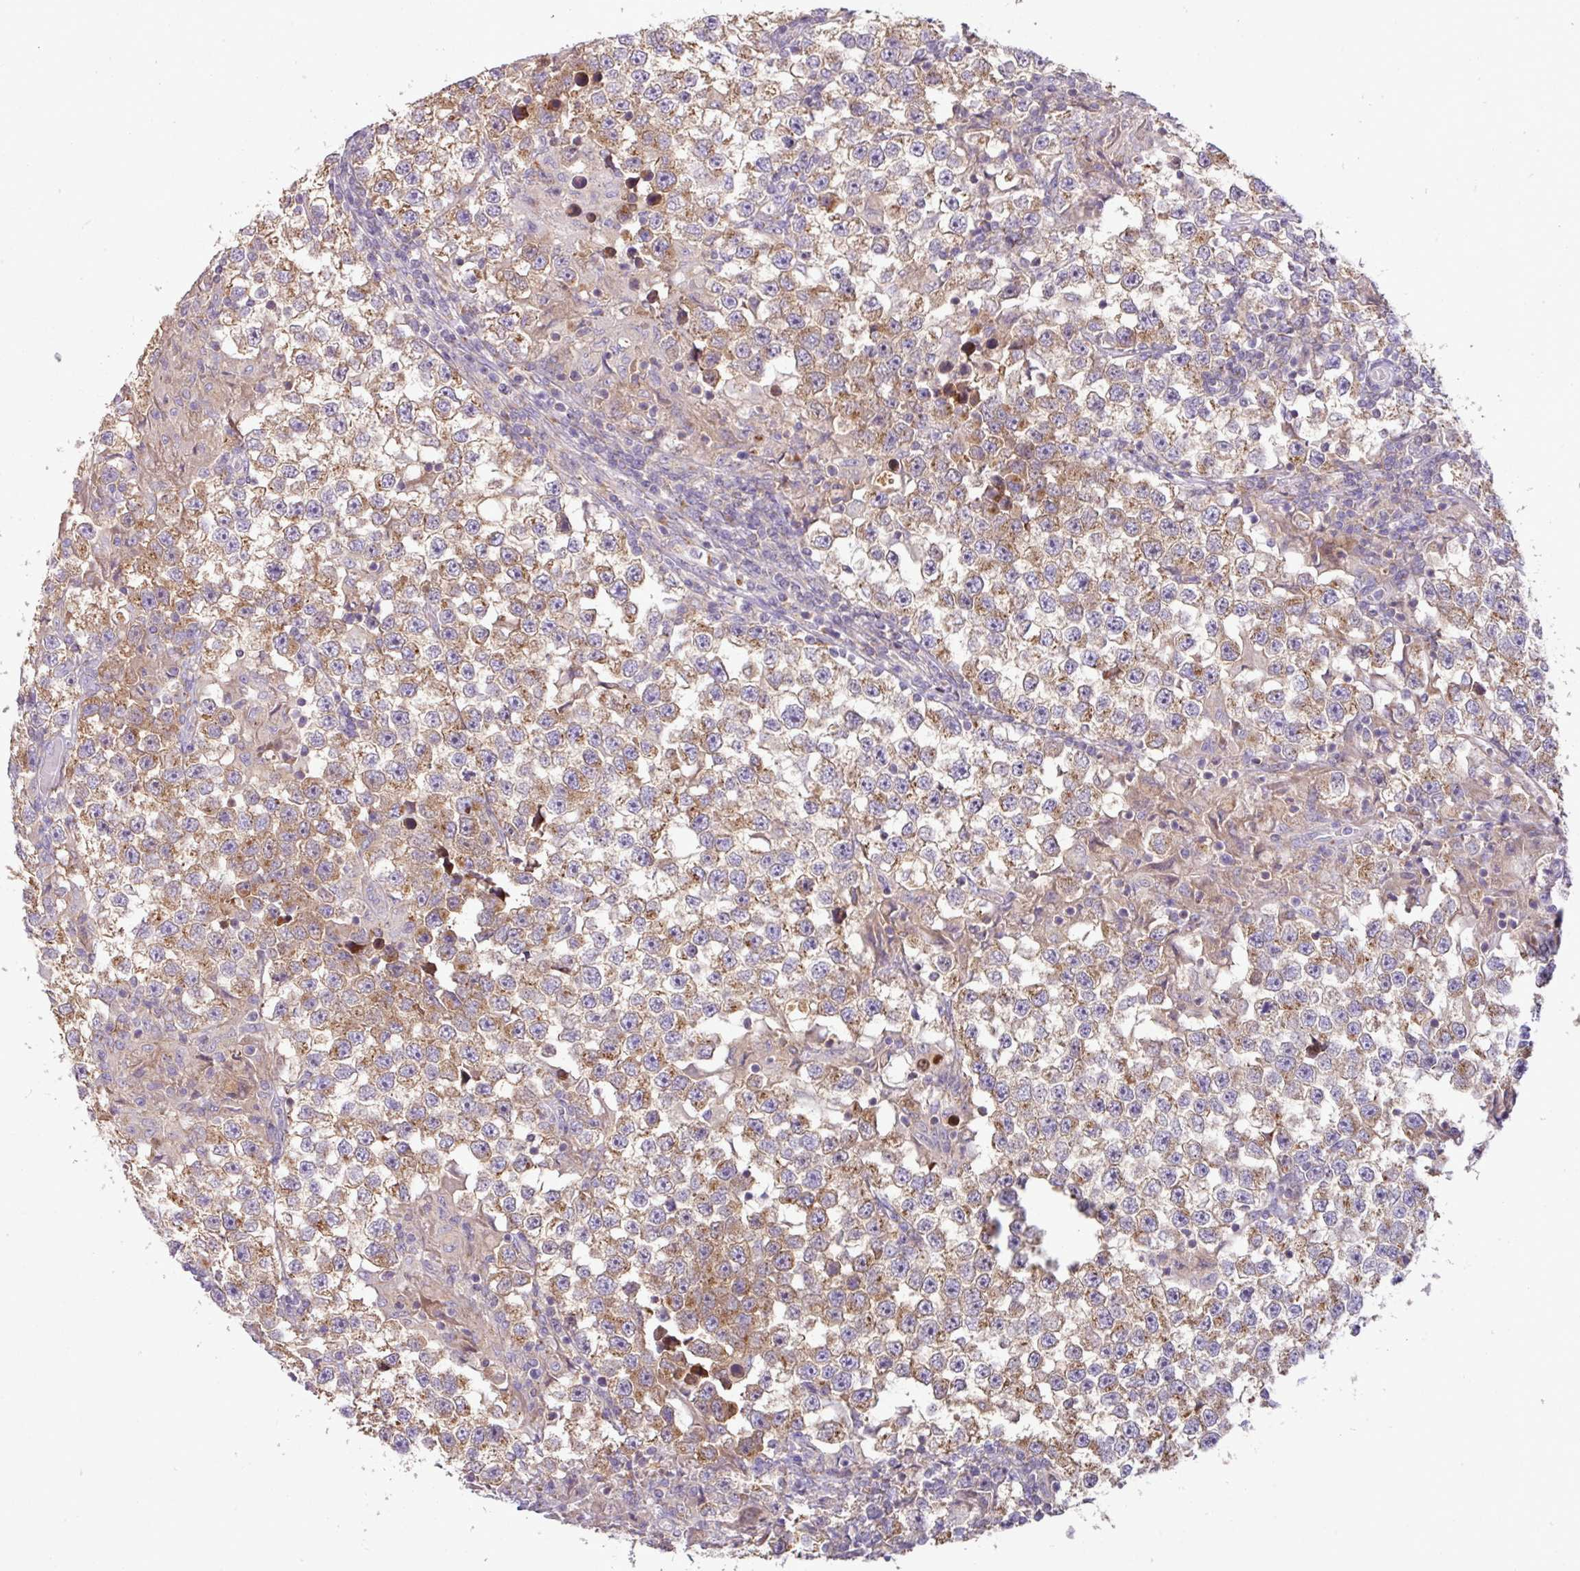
{"staining": {"intensity": "moderate", "quantity": "25%-75%", "location": "cytoplasmic/membranous"}, "tissue": "testis cancer", "cell_type": "Tumor cells", "image_type": "cancer", "snomed": [{"axis": "morphology", "description": "Seminoma, NOS"}, {"axis": "topography", "description": "Testis"}], "caption": "Testis cancer (seminoma) stained for a protein reveals moderate cytoplasmic/membranous positivity in tumor cells.", "gene": "VTI1A", "patient": {"sex": "male", "age": 46}}